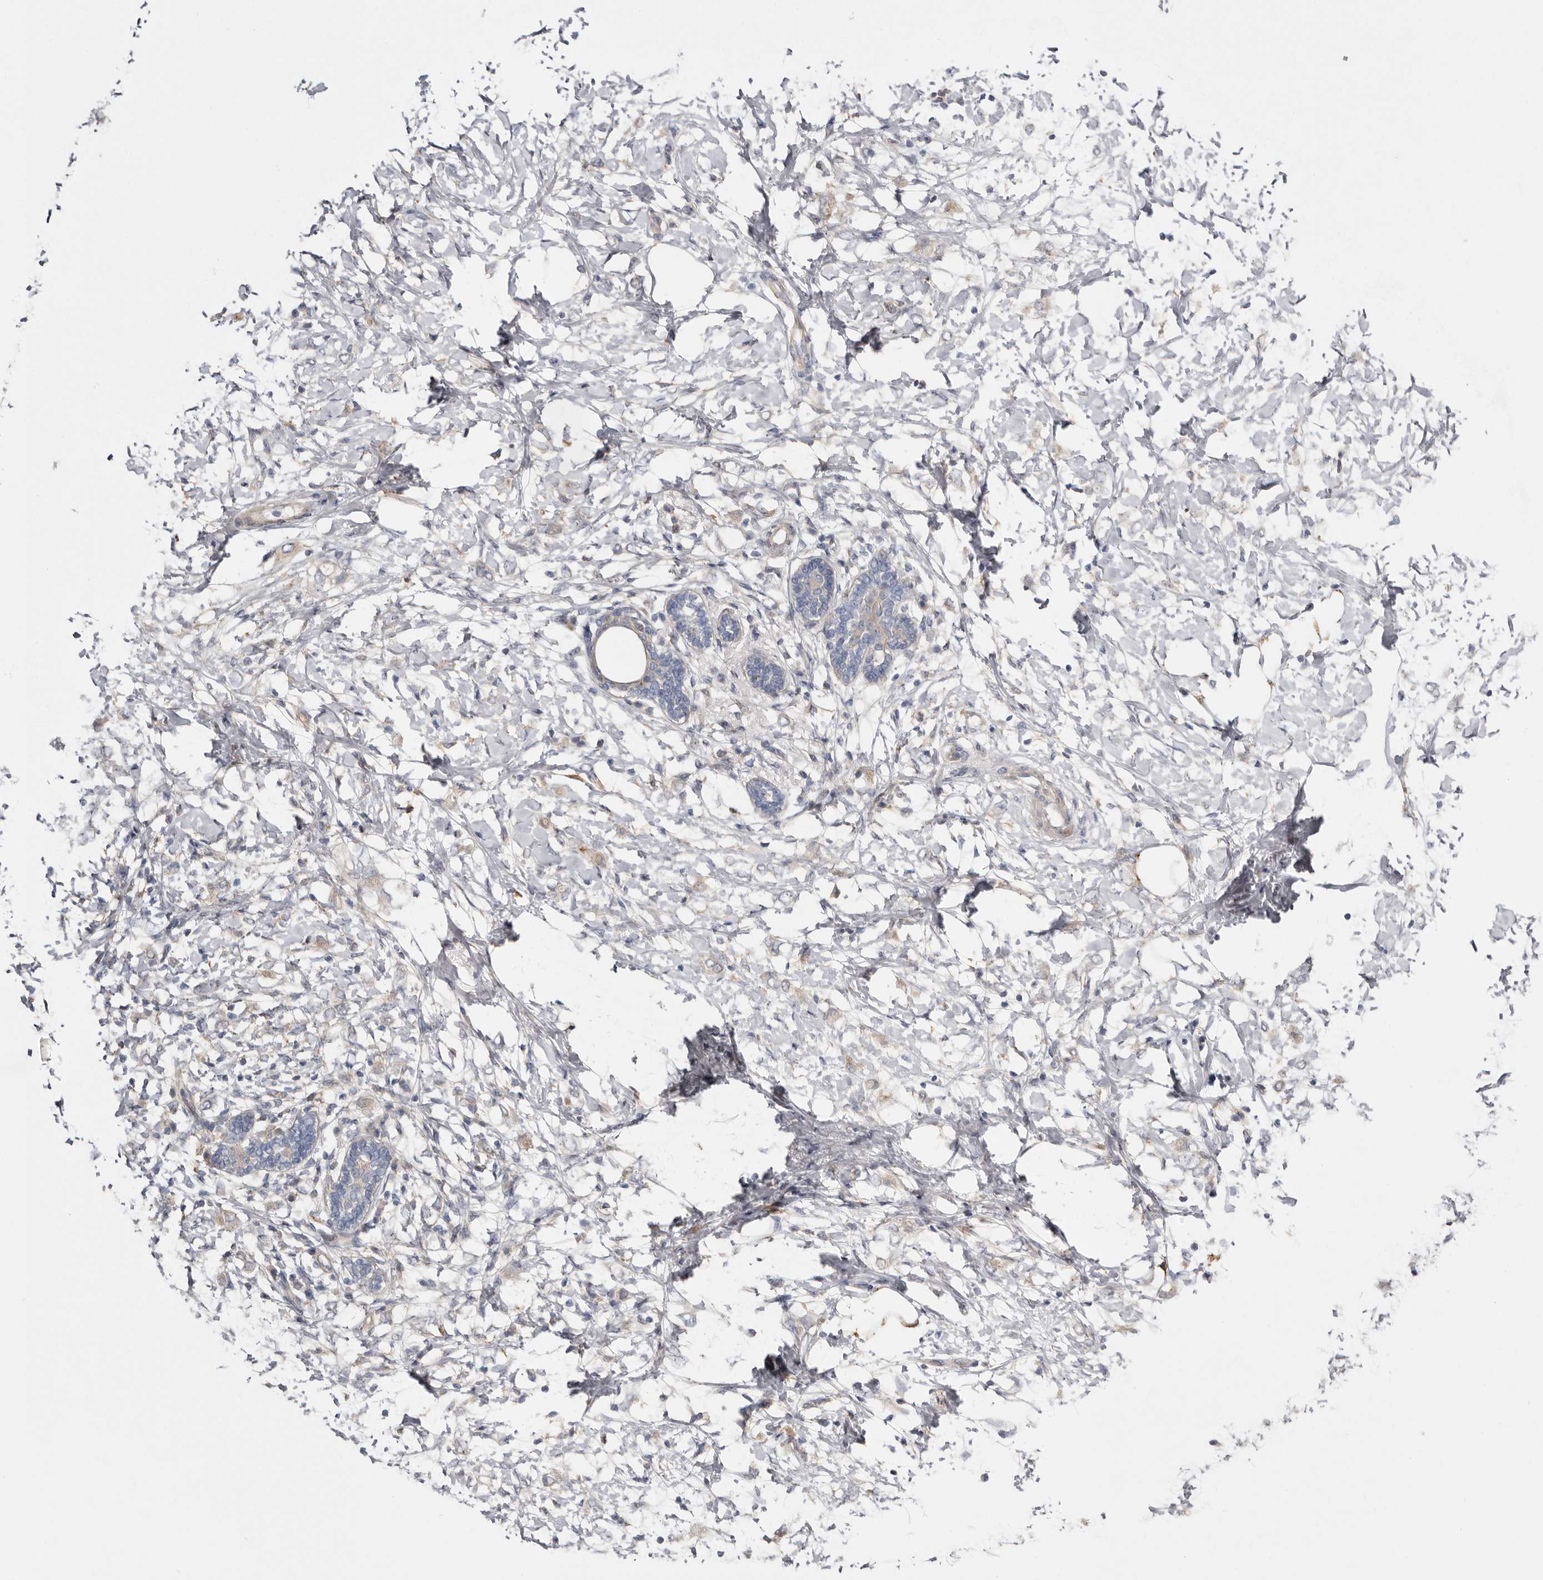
{"staining": {"intensity": "weak", "quantity": "<25%", "location": "cytoplasmic/membranous"}, "tissue": "breast cancer", "cell_type": "Tumor cells", "image_type": "cancer", "snomed": [{"axis": "morphology", "description": "Normal tissue, NOS"}, {"axis": "morphology", "description": "Lobular carcinoma"}, {"axis": "topography", "description": "Breast"}], "caption": "The immunohistochemistry (IHC) image has no significant staining in tumor cells of breast cancer tissue.", "gene": "MSRB2", "patient": {"sex": "female", "age": 47}}